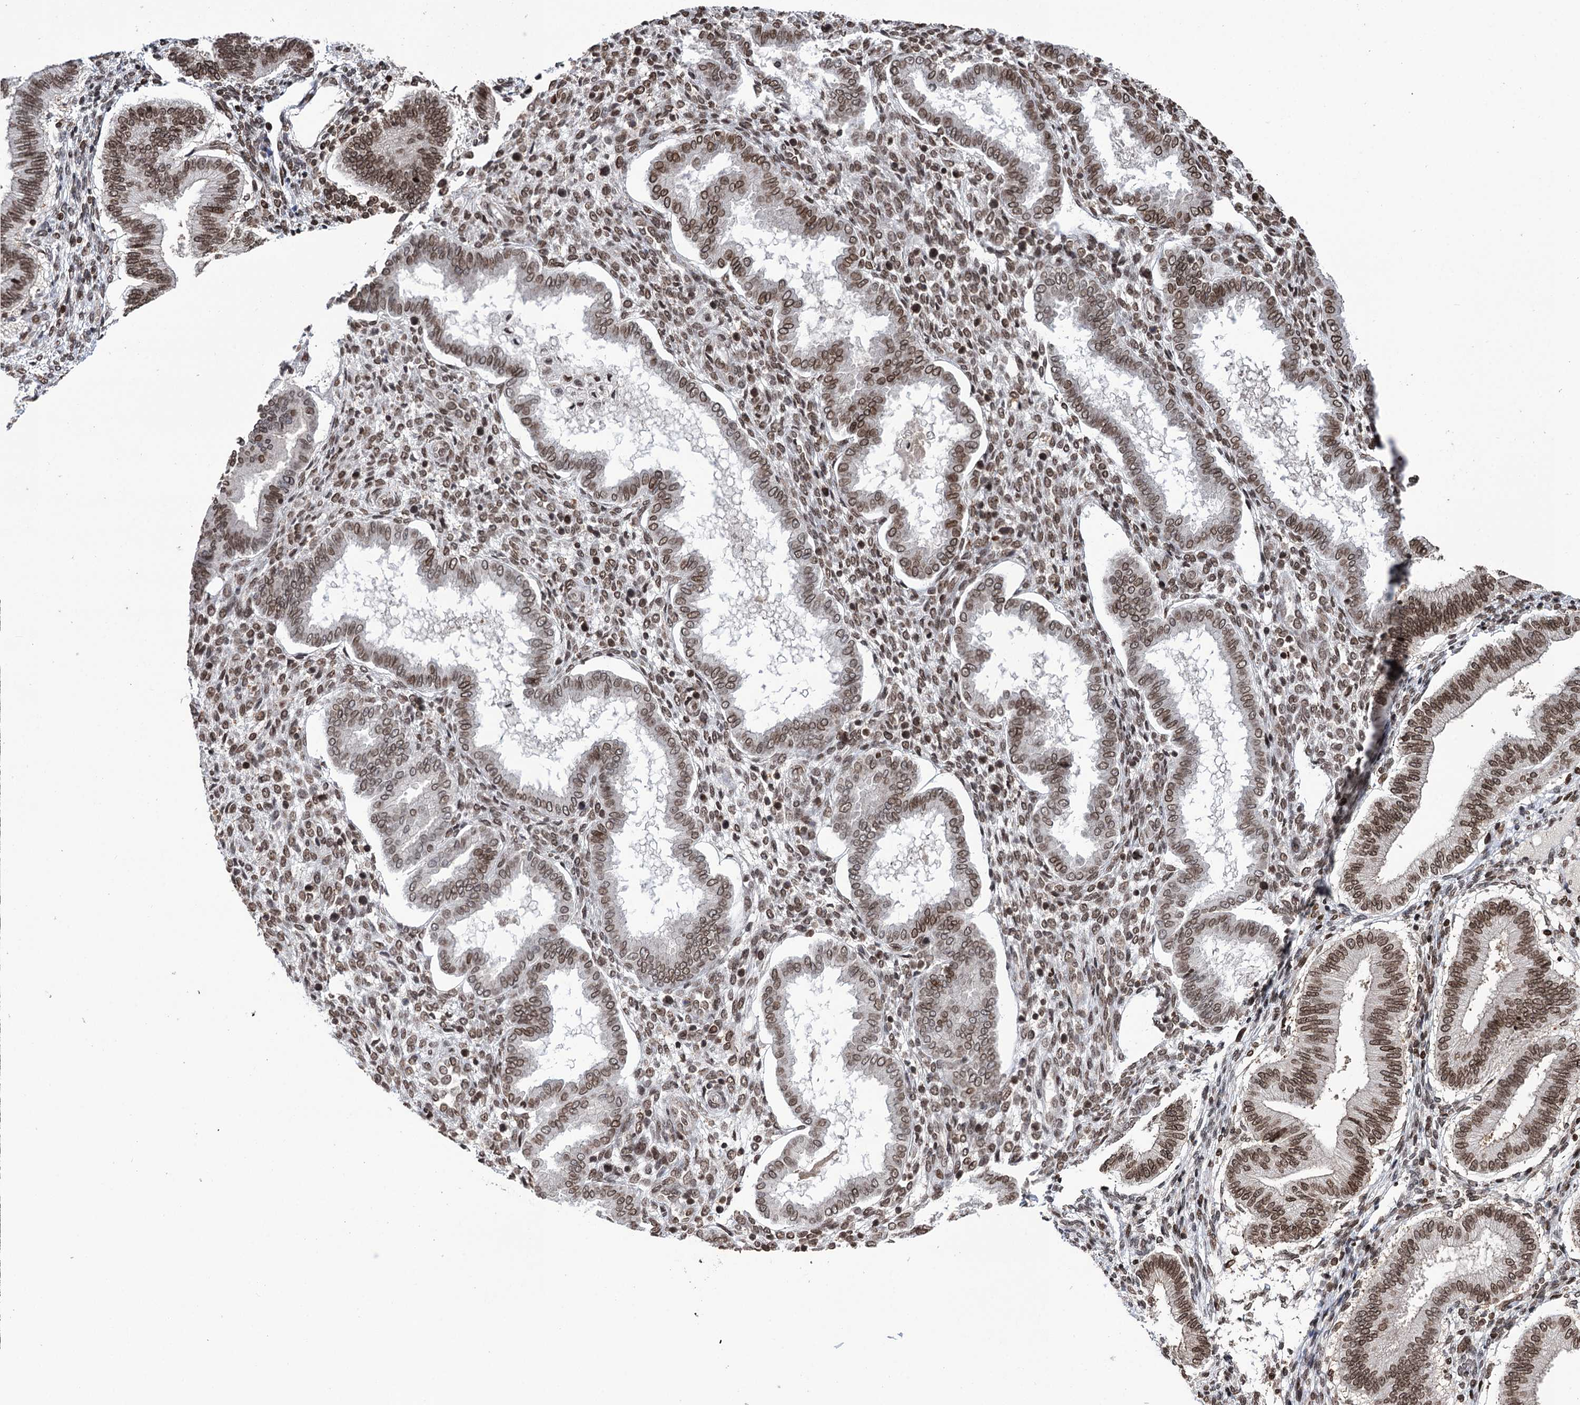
{"staining": {"intensity": "moderate", "quantity": ">75%", "location": "nuclear"}, "tissue": "endometrium", "cell_type": "Cells in endometrial stroma", "image_type": "normal", "snomed": [{"axis": "morphology", "description": "Normal tissue, NOS"}, {"axis": "topography", "description": "Endometrium"}], "caption": "Protein expression analysis of unremarkable human endometrium reveals moderate nuclear staining in about >75% of cells in endometrial stroma.", "gene": "CCDC77", "patient": {"sex": "female", "age": 24}}